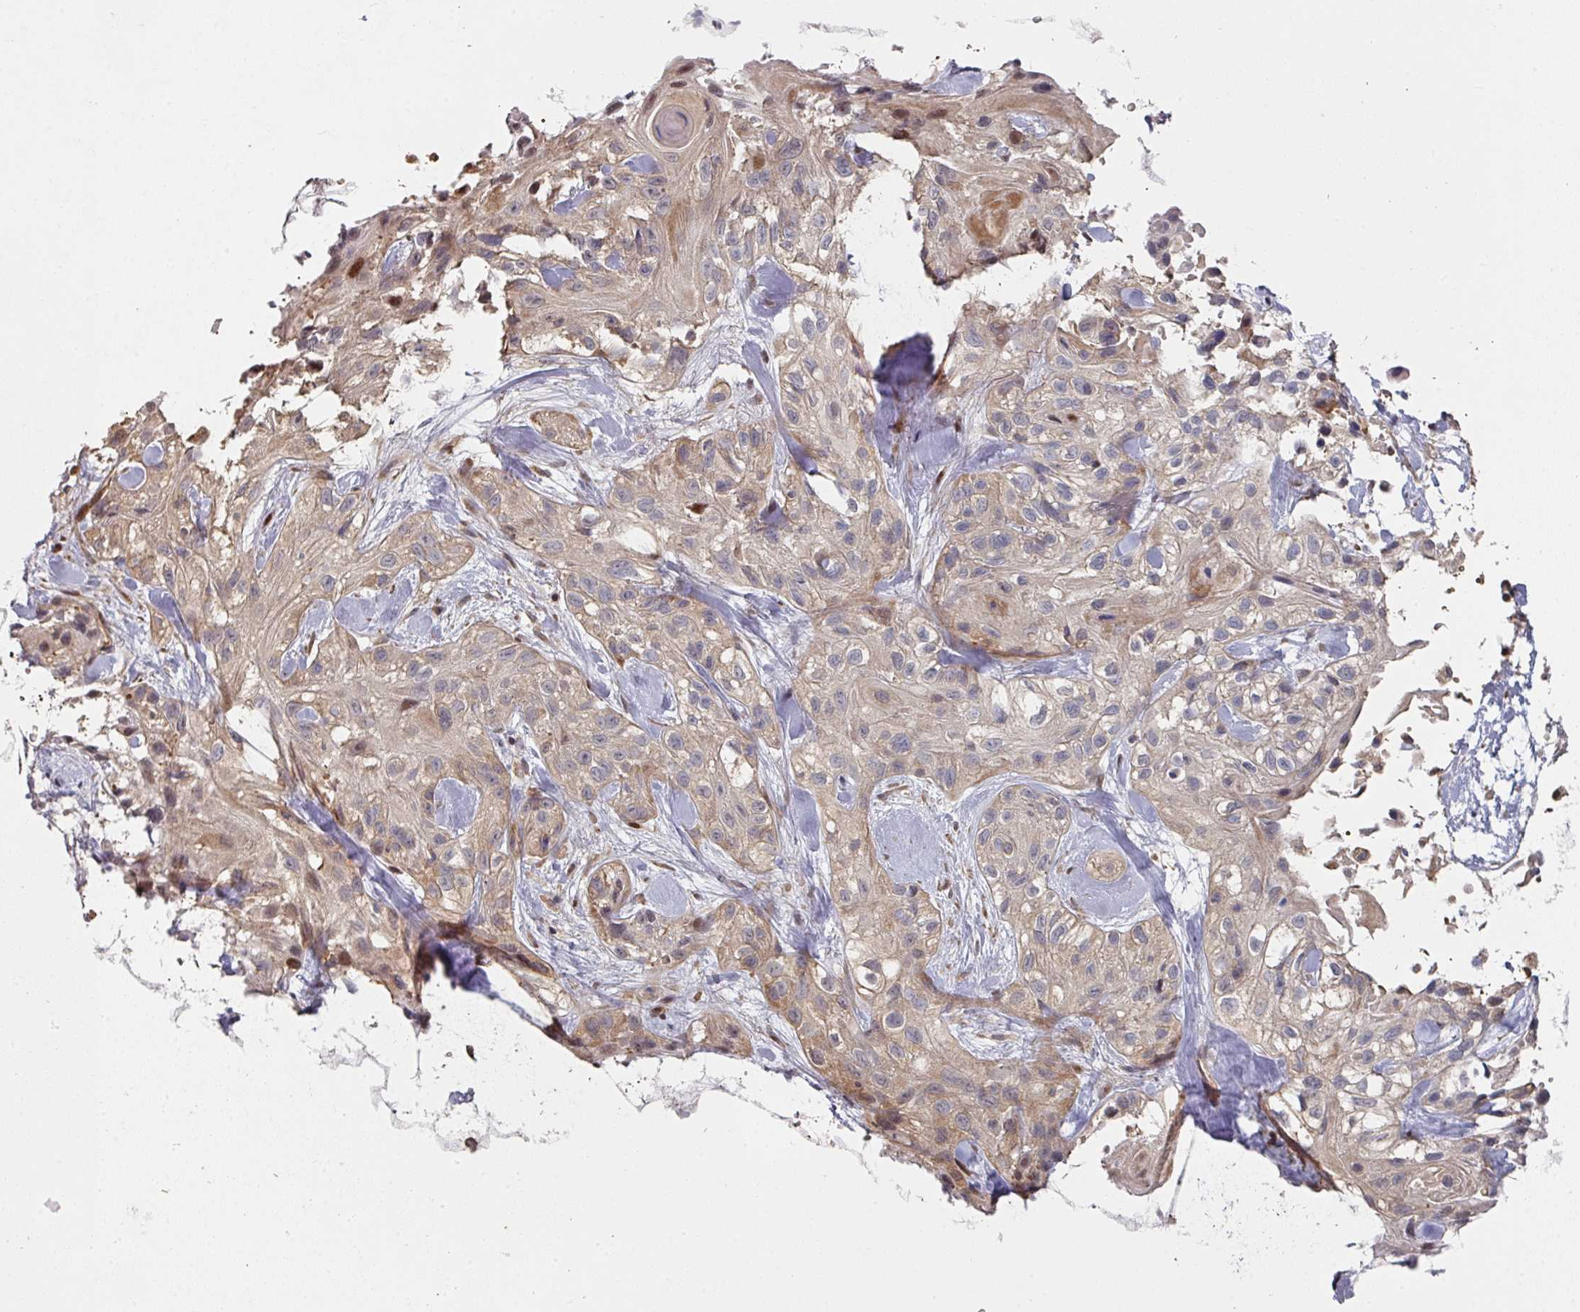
{"staining": {"intensity": "weak", "quantity": "25%-75%", "location": "cytoplasmic/membranous"}, "tissue": "skin cancer", "cell_type": "Tumor cells", "image_type": "cancer", "snomed": [{"axis": "morphology", "description": "Squamous cell carcinoma, NOS"}, {"axis": "topography", "description": "Skin"}], "caption": "Immunohistochemical staining of skin cancer (squamous cell carcinoma) reveals low levels of weak cytoplasmic/membranous positivity in about 25%-75% of tumor cells.", "gene": "CA7", "patient": {"sex": "male", "age": 82}}